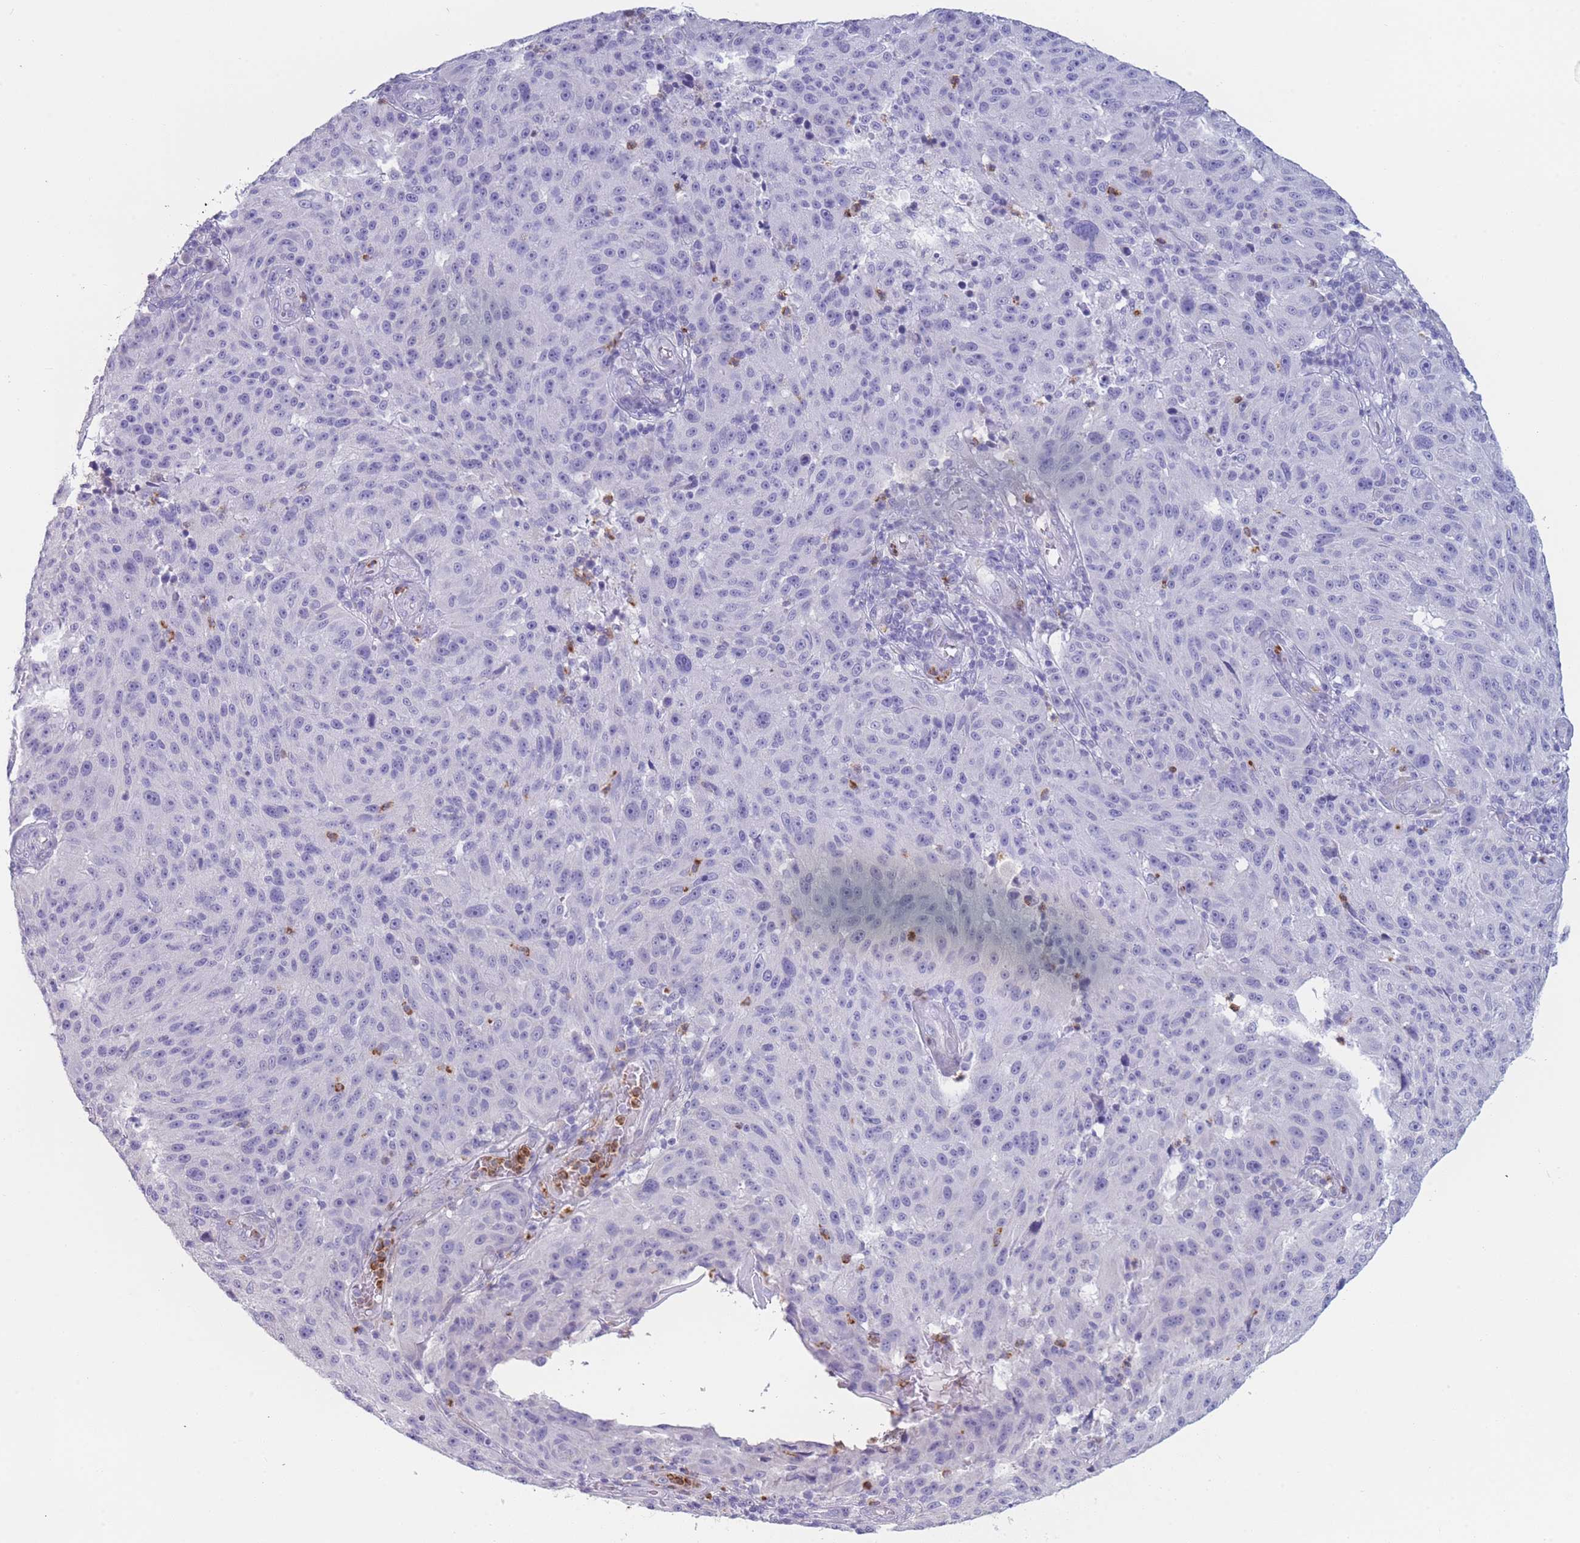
{"staining": {"intensity": "negative", "quantity": "none", "location": "none"}, "tissue": "melanoma", "cell_type": "Tumor cells", "image_type": "cancer", "snomed": [{"axis": "morphology", "description": "Malignant melanoma, NOS"}, {"axis": "topography", "description": "Skin"}], "caption": "This is an IHC image of human malignant melanoma. There is no staining in tumor cells.", "gene": "ZNF627", "patient": {"sex": "male", "age": 53}}